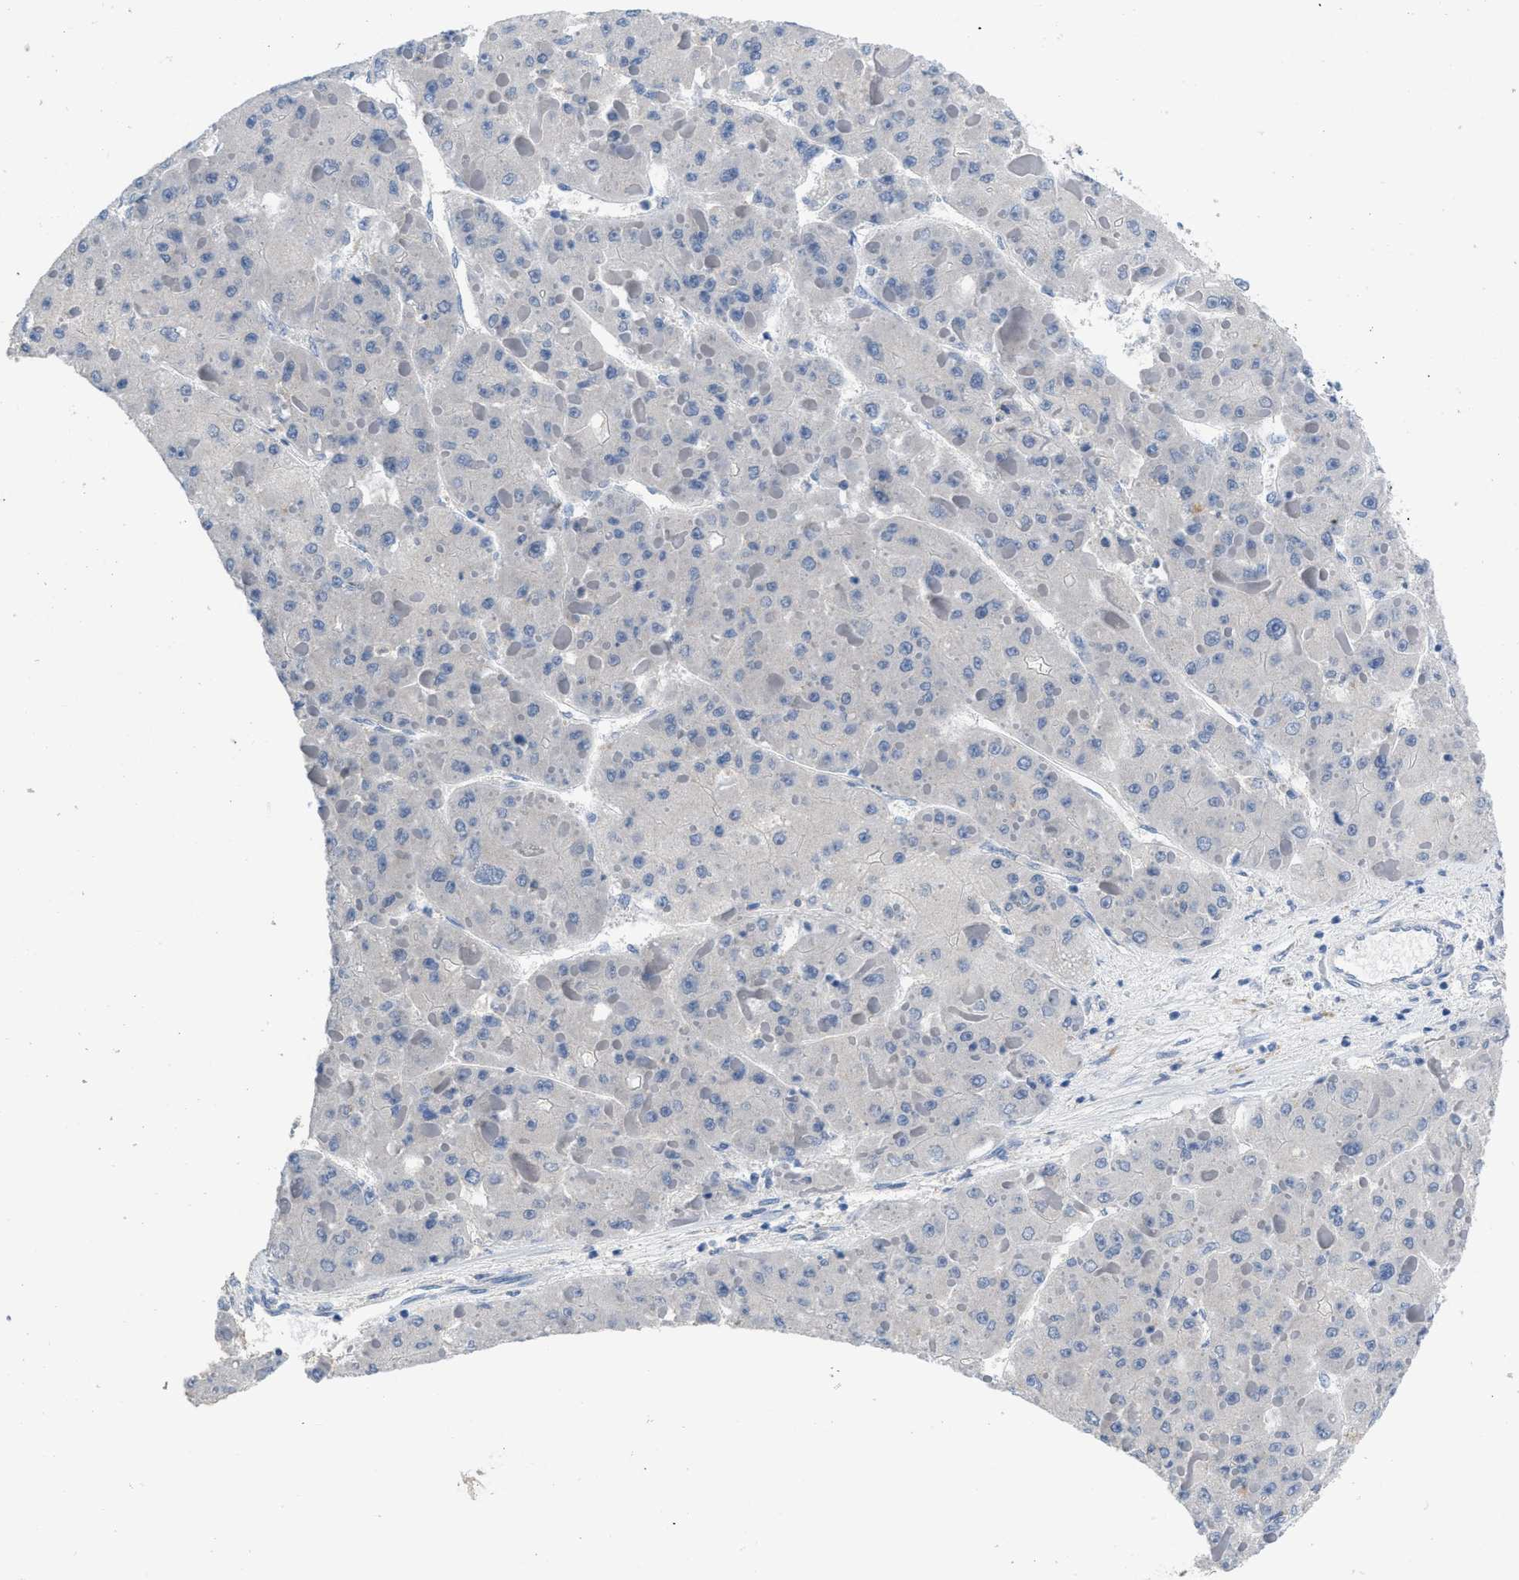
{"staining": {"intensity": "negative", "quantity": "none", "location": "none"}, "tissue": "liver cancer", "cell_type": "Tumor cells", "image_type": "cancer", "snomed": [{"axis": "morphology", "description": "Carcinoma, Hepatocellular, NOS"}, {"axis": "topography", "description": "Liver"}], "caption": "Immunohistochemical staining of human liver hepatocellular carcinoma demonstrates no significant positivity in tumor cells.", "gene": "PYY", "patient": {"sex": "female", "age": 73}}